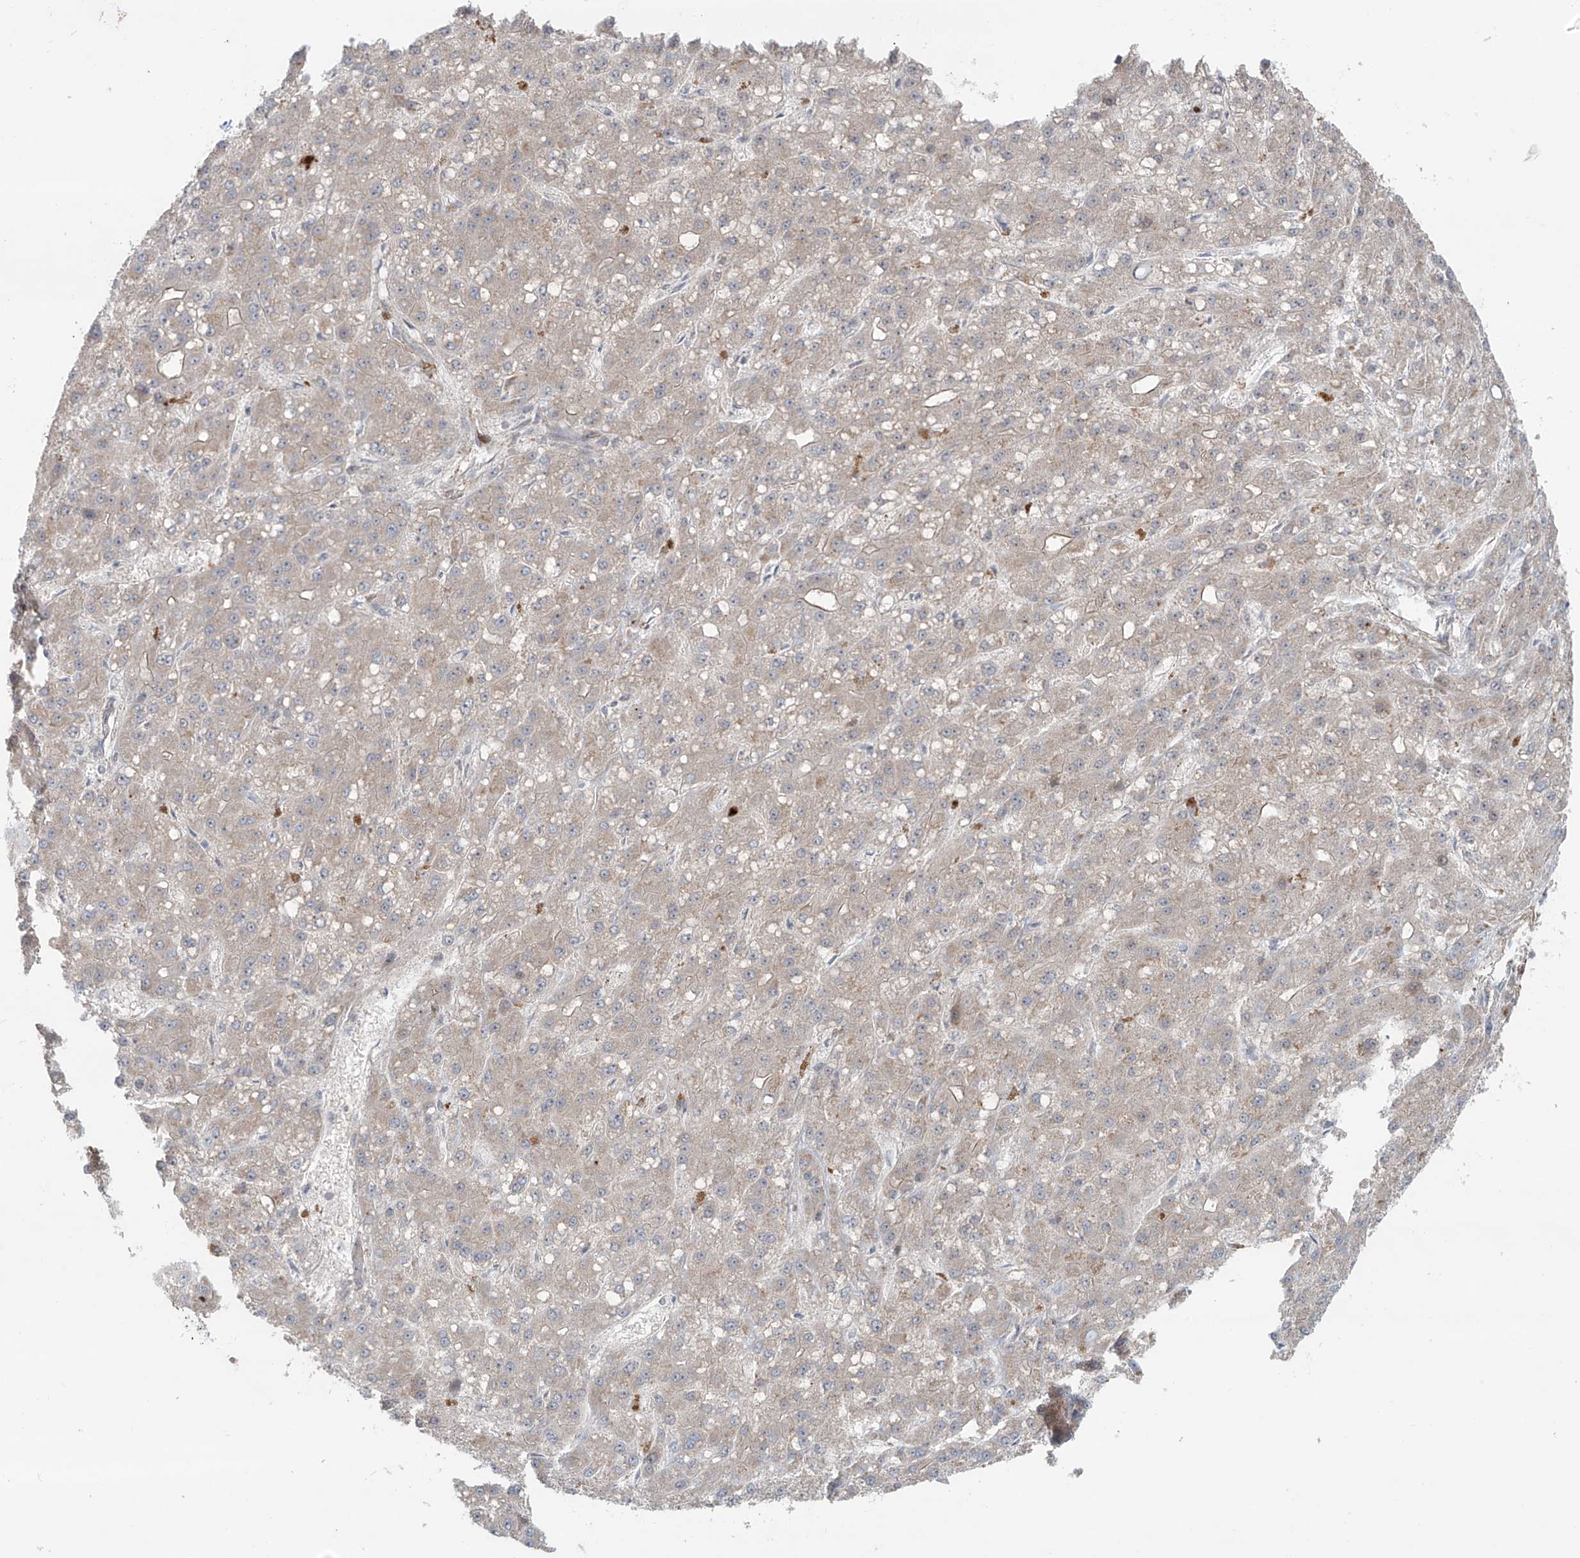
{"staining": {"intensity": "weak", "quantity": "<25%", "location": "cytoplasmic/membranous"}, "tissue": "liver cancer", "cell_type": "Tumor cells", "image_type": "cancer", "snomed": [{"axis": "morphology", "description": "Carcinoma, Hepatocellular, NOS"}, {"axis": "topography", "description": "Liver"}], "caption": "Immunohistochemistry of human liver cancer exhibits no positivity in tumor cells.", "gene": "RASGEF1A", "patient": {"sex": "male", "age": 67}}